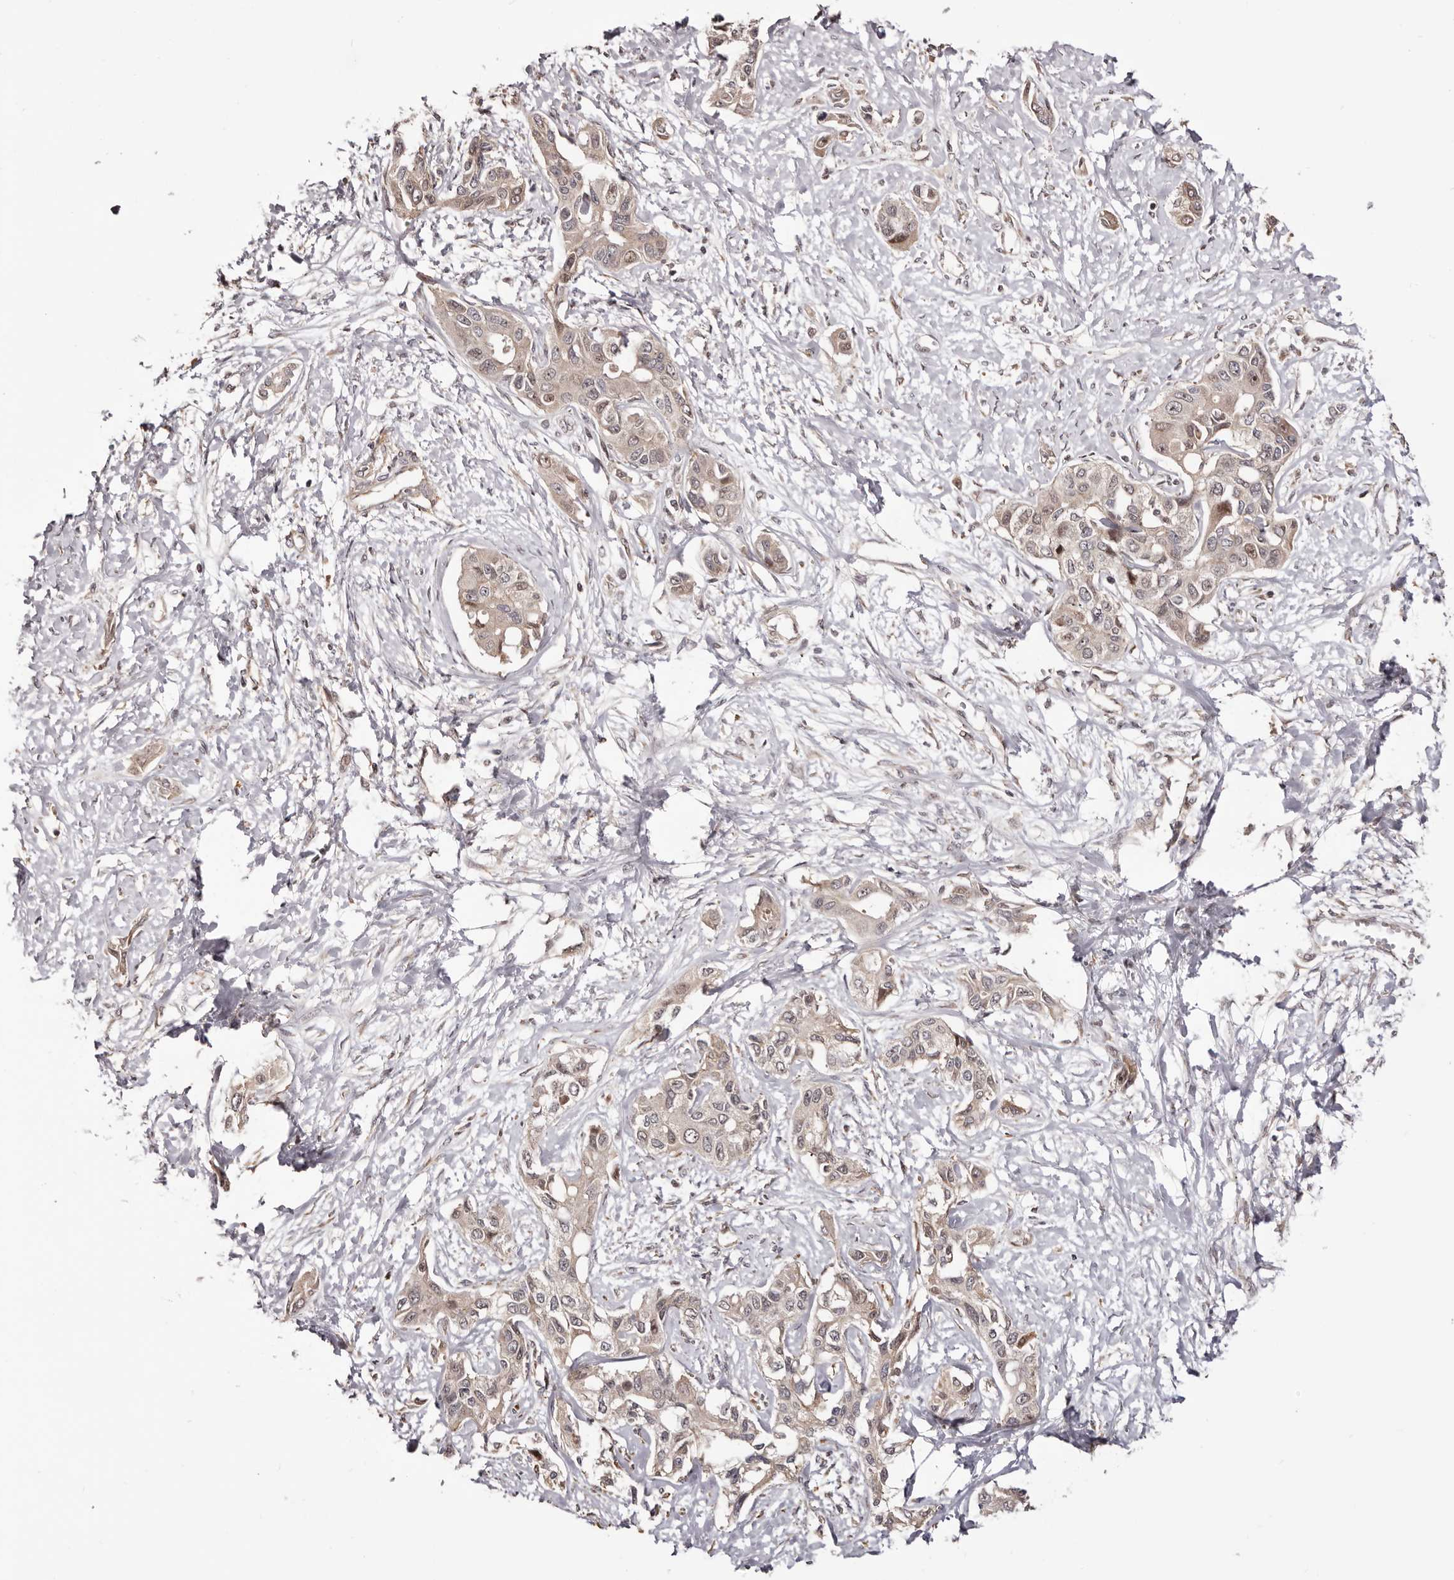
{"staining": {"intensity": "weak", "quantity": ">75%", "location": "cytoplasmic/membranous,nuclear"}, "tissue": "liver cancer", "cell_type": "Tumor cells", "image_type": "cancer", "snomed": [{"axis": "morphology", "description": "Cholangiocarcinoma"}, {"axis": "topography", "description": "Liver"}], "caption": "Protein expression analysis of liver cancer displays weak cytoplasmic/membranous and nuclear expression in about >75% of tumor cells. Nuclei are stained in blue.", "gene": "NOL12", "patient": {"sex": "male", "age": 59}}